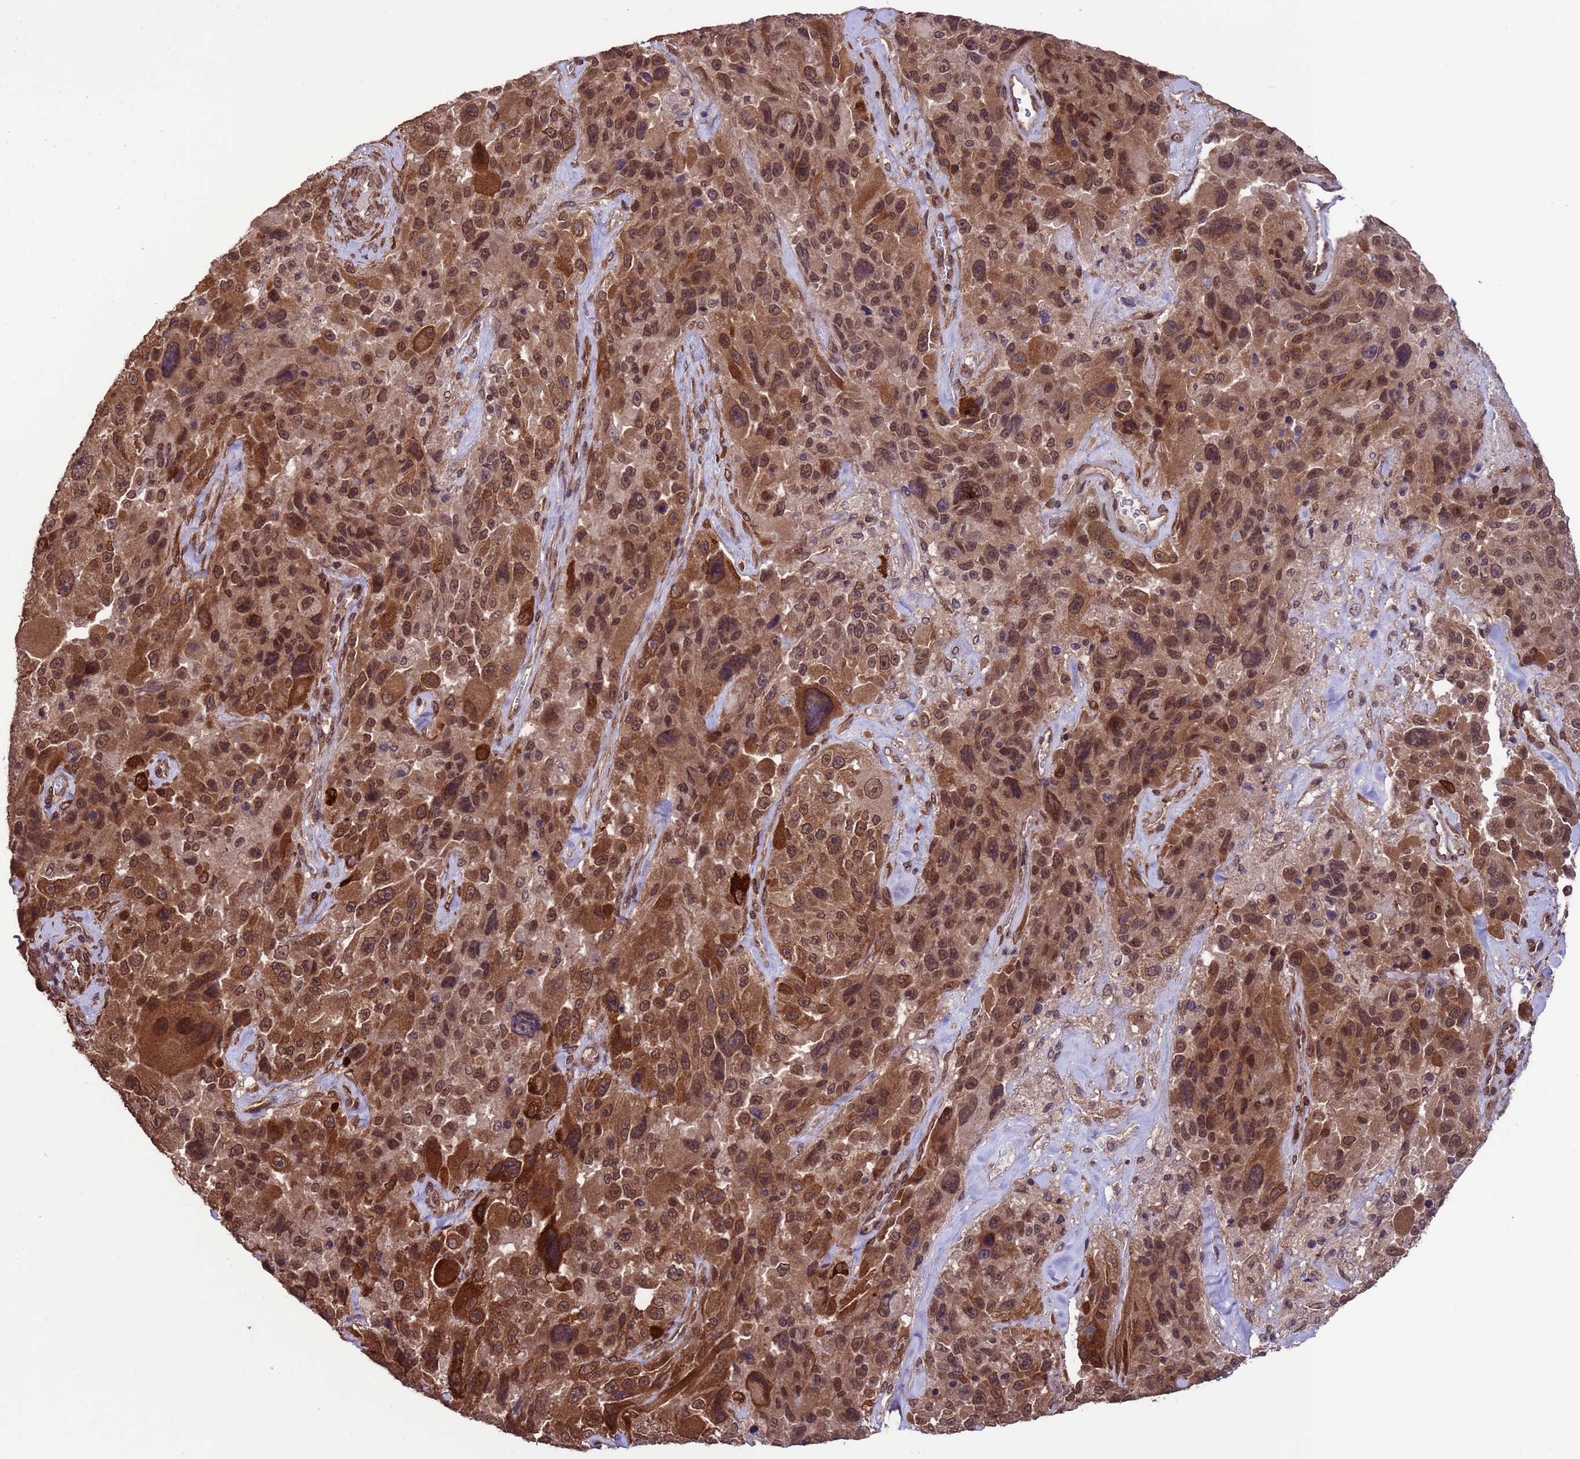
{"staining": {"intensity": "moderate", "quantity": ">75%", "location": "cytoplasmic/membranous,nuclear"}, "tissue": "melanoma", "cell_type": "Tumor cells", "image_type": "cancer", "snomed": [{"axis": "morphology", "description": "Malignant melanoma, Metastatic site"}, {"axis": "topography", "description": "Lymph node"}], "caption": "This is an image of IHC staining of melanoma, which shows moderate expression in the cytoplasmic/membranous and nuclear of tumor cells.", "gene": "VSTM4", "patient": {"sex": "male", "age": 62}}